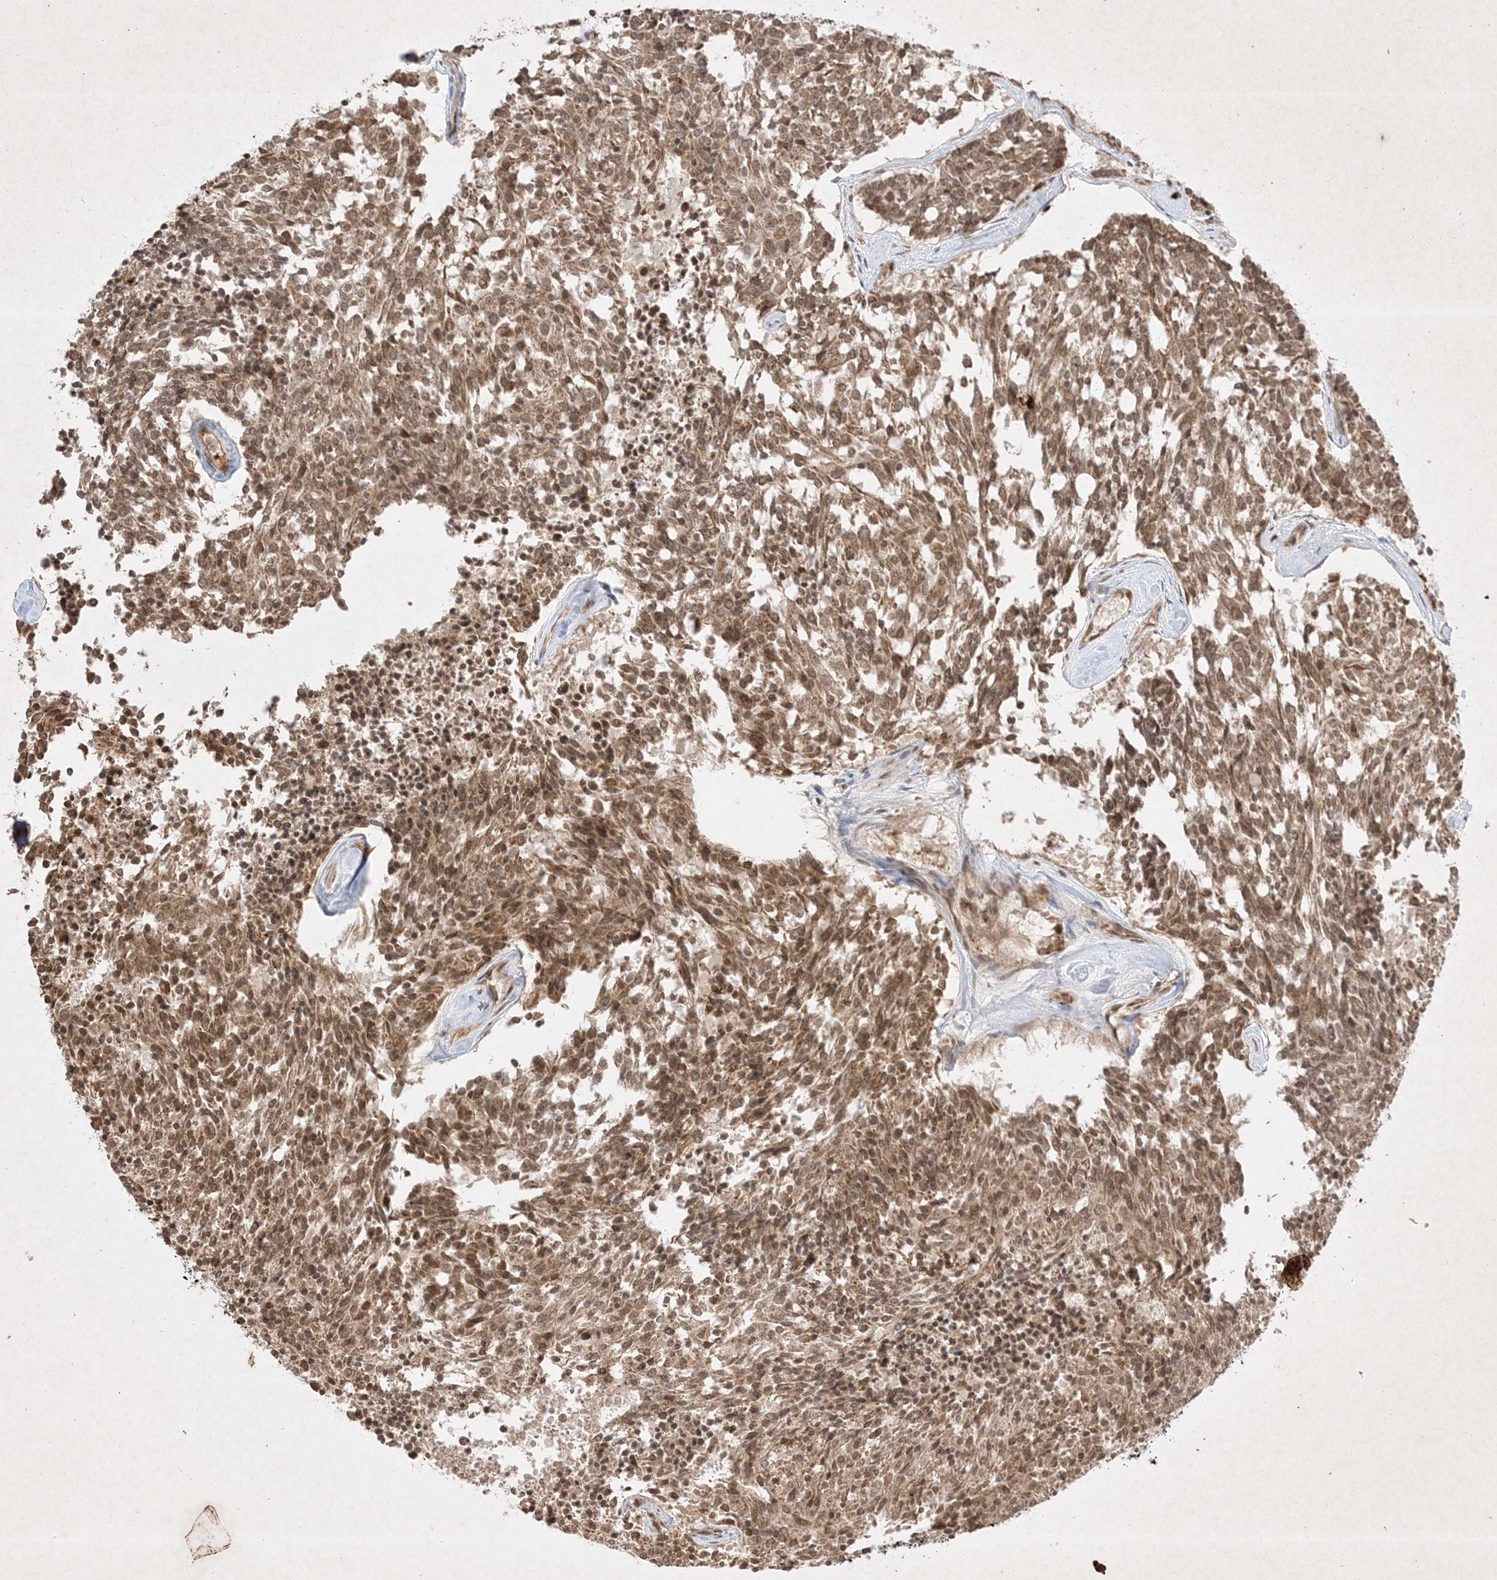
{"staining": {"intensity": "moderate", "quantity": "25%-75%", "location": "cytoplasmic/membranous,nuclear"}, "tissue": "carcinoid", "cell_type": "Tumor cells", "image_type": "cancer", "snomed": [{"axis": "morphology", "description": "Carcinoid, malignant, NOS"}, {"axis": "topography", "description": "Pancreas"}], "caption": "This is a photomicrograph of immunohistochemistry (IHC) staining of carcinoid (malignant), which shows moderate positivity in the cytoplasmic/membranous and nuclear of tumor cells.", "gene": "PTK6", "patient": {"sex": "female", "age": 54}}